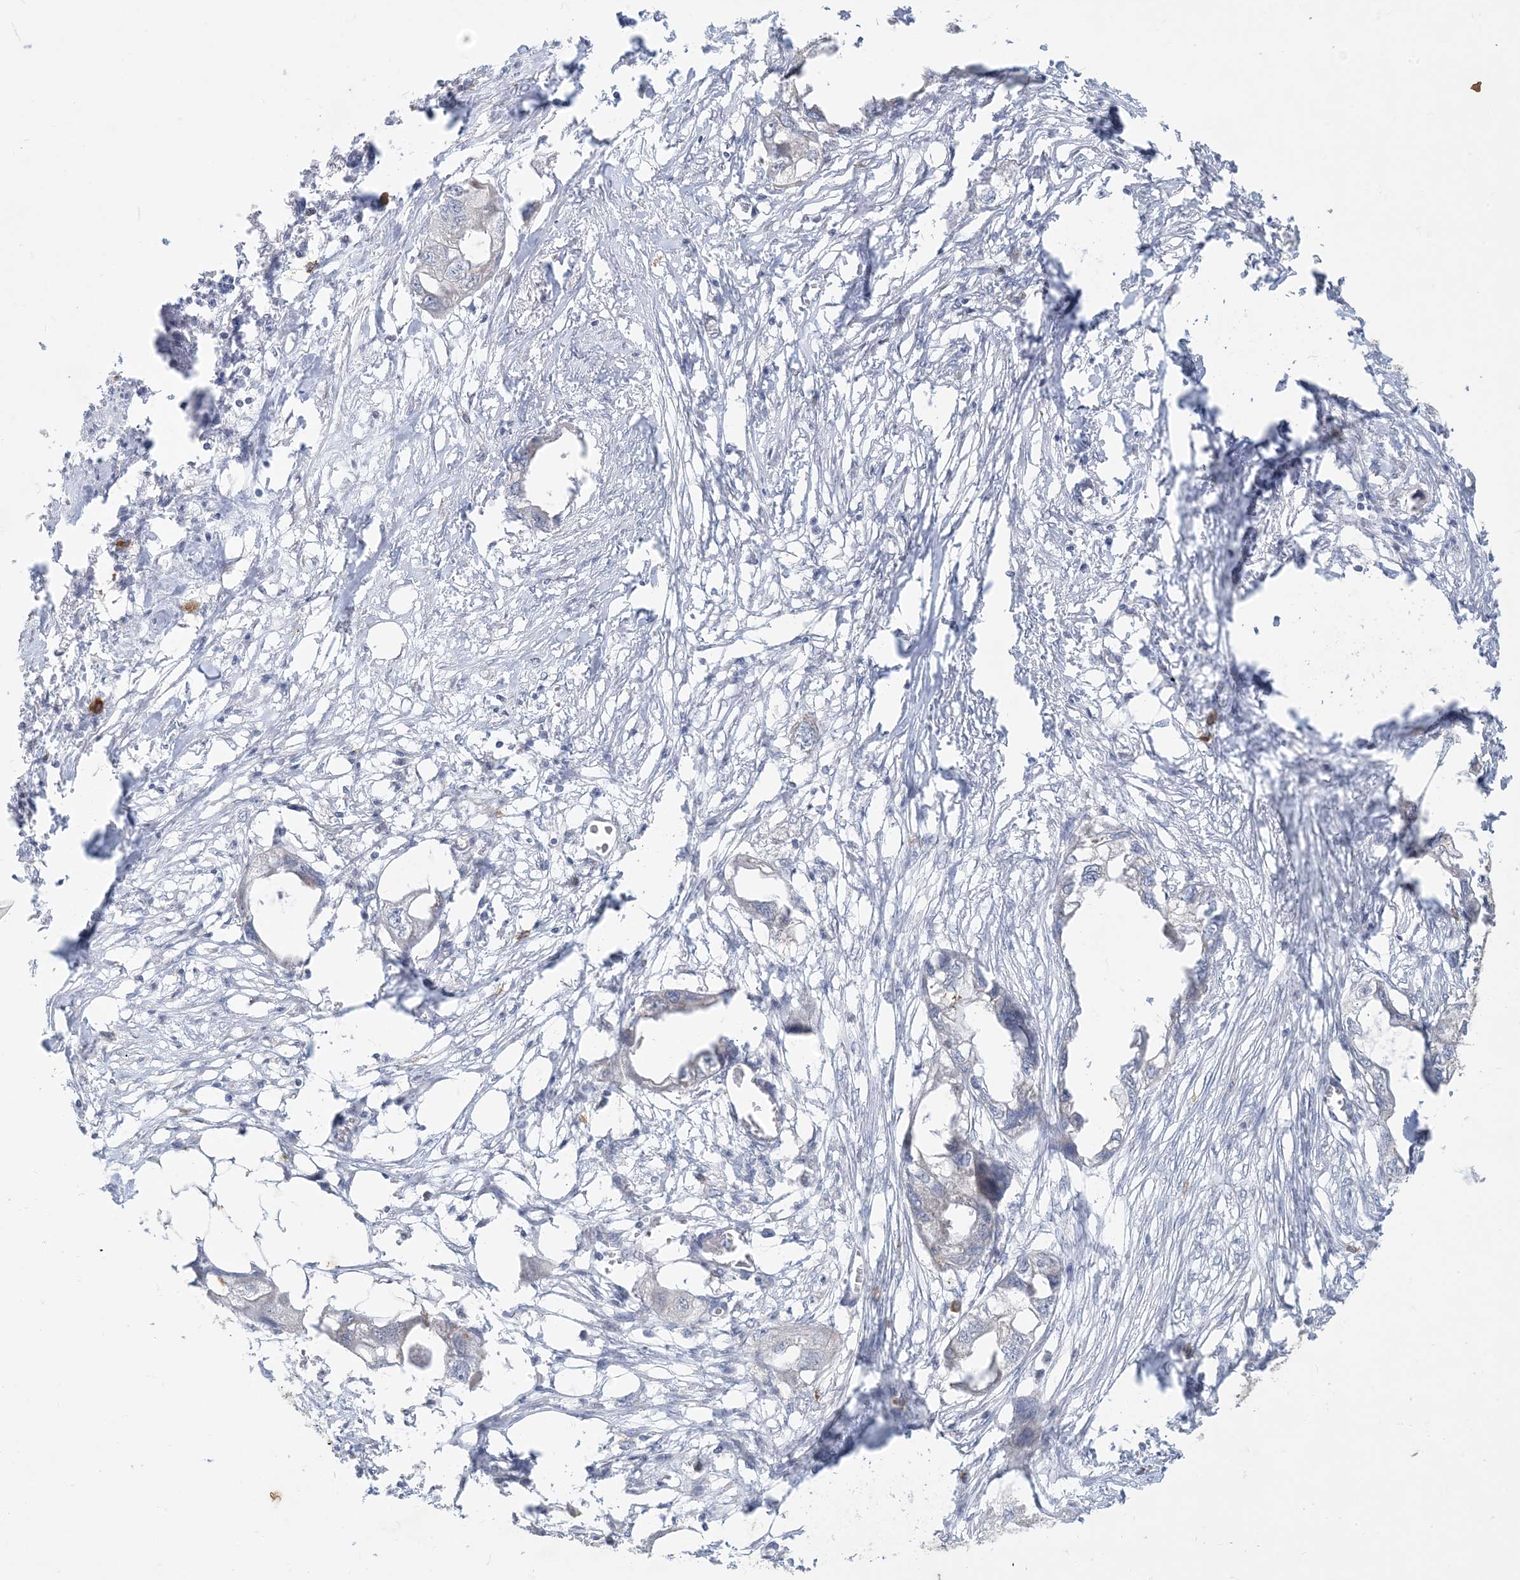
{"staining": {"intensity": "negative", "quantity": "none", "location": "none"}, "tissue": "endometrial cancer", "cell_type": "Tumor cells", "image_type": "cancer", "snomed": [{"axis": "morphology", "description": "Adenocarcinoma, NOS"}, {"axis": "morphology", "description": "Adenocarcinoma, metastatic, NOS"}, {"axis": "topography", "description": "Adipose tissue"}, {"axis": "topography", "description": "Endometrium"}], "caption": "Immunohistochemical staining of endometrial metastatic adenocarcinoma reveals no significant positivity in tumor cells.", "gene": "CCDC14", "patient": {"sex": "female", "age": 67}}